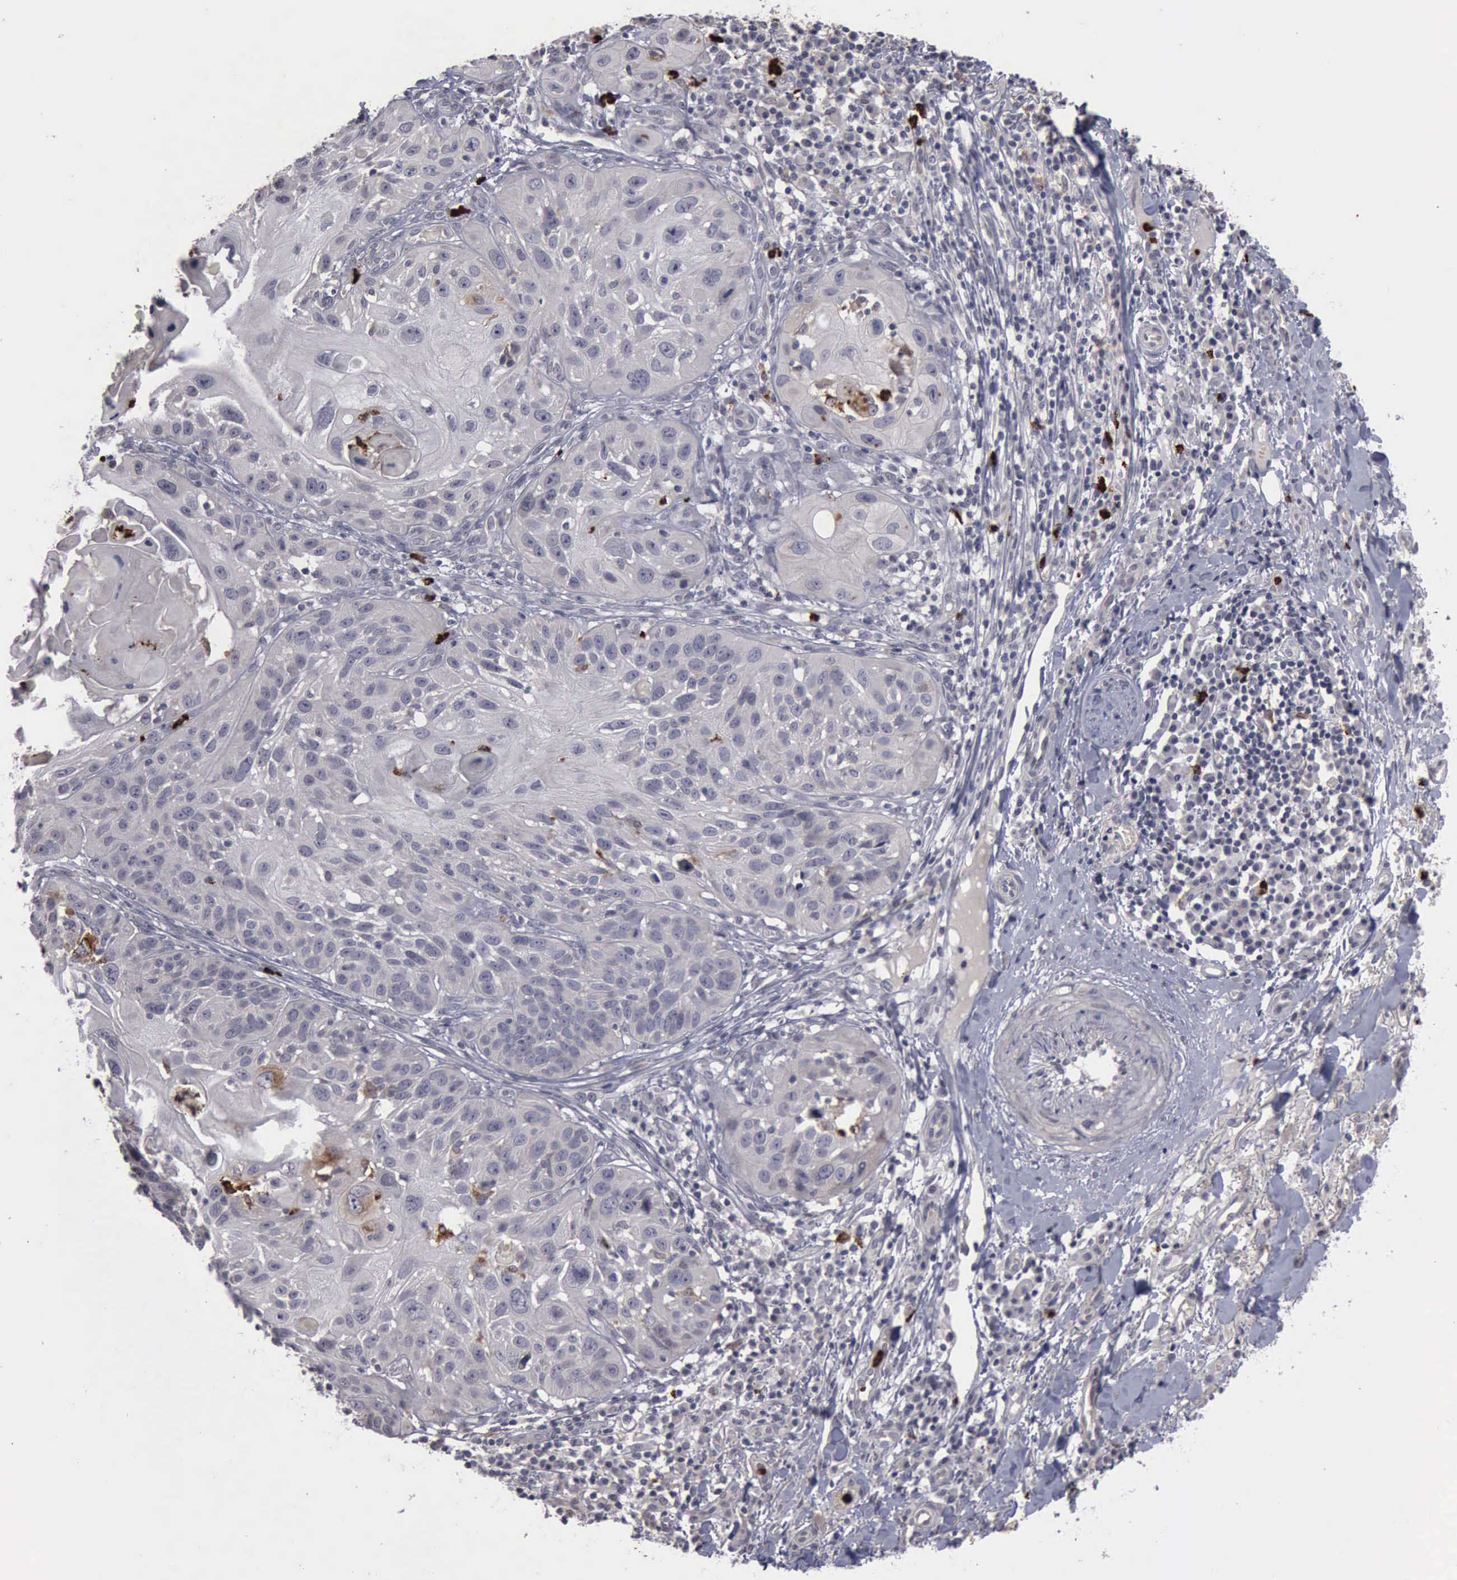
{"staining": {"intensity": "negative", "quantity": "none", "location": "none"}, "tissue": "skin cancer", "cell_type": "Tumor cells", "image_type": "cancer", "snomed": [{"axis": "morphology", "description": "Squamous cell carcinoma, NOS"}, {"axis": "topography", "description": "Skin"}], "caption": "An IHC photomicrograph of squamous cell carcinoma (skin) is shown. There is no staining in tumor cells of squamous cell carcinoma (skin).", "gene": "MMP9", "patient": {"sex": "female", "age": 89}}